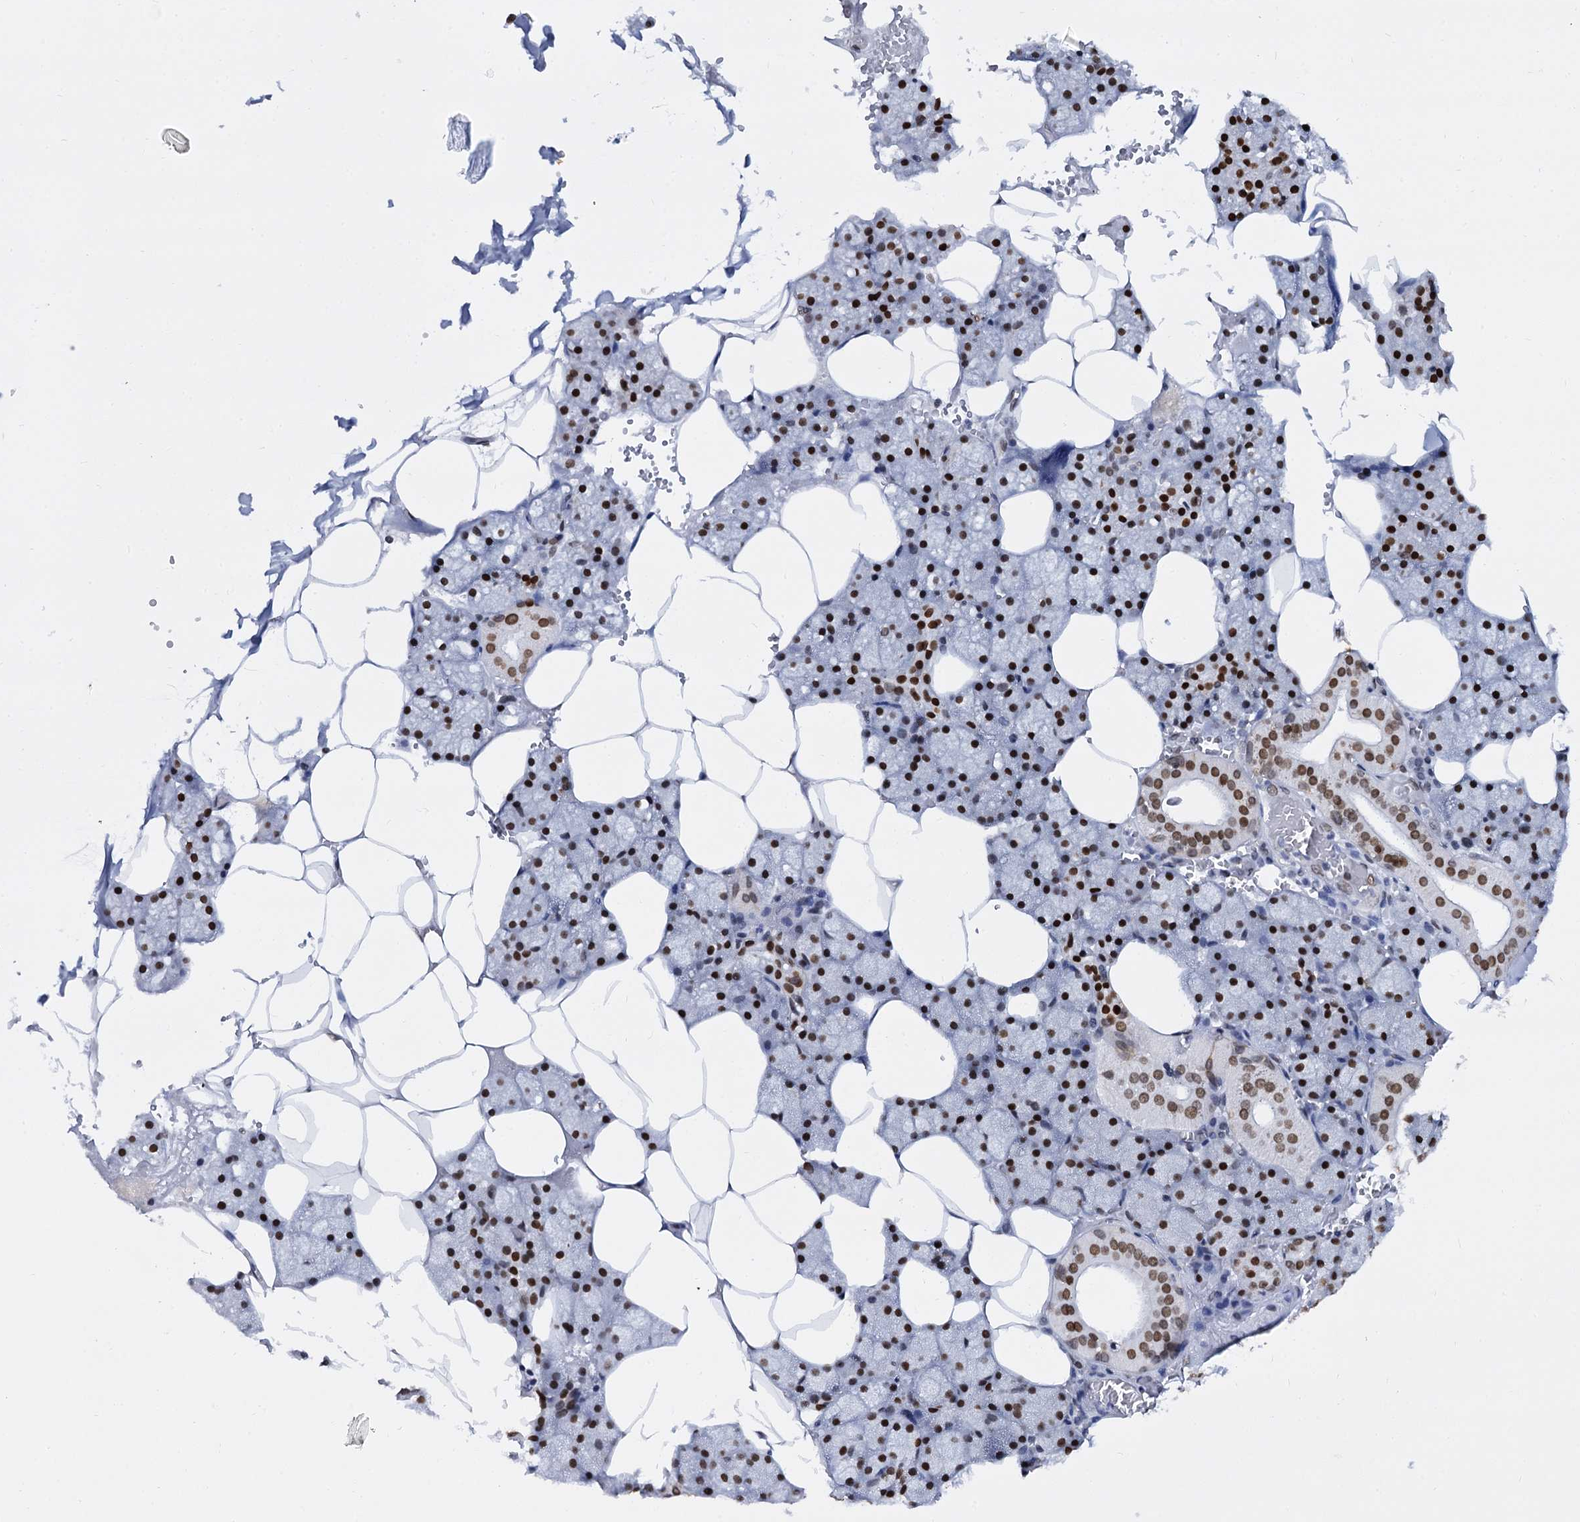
{"staining": {"intensity": "strong", "quantity": ">75%", "location": "nuclear"}, "tissue": "salivary gland", "cell_type": "Glandular cells", "image_type": "normal", "snomed": [{"axis": "morphology", "description": "Normal tissue, NOS"}, {"axis": "topography", "description": "Salivary gland"}], "caption": "About >75% of glandular cells in normal salivary gland exhibit strong nuclear protein expression as visualized by brown immunohistochemical staining.", "gene": "CMAS", "patient": {"sex": "male", "age": 62}}